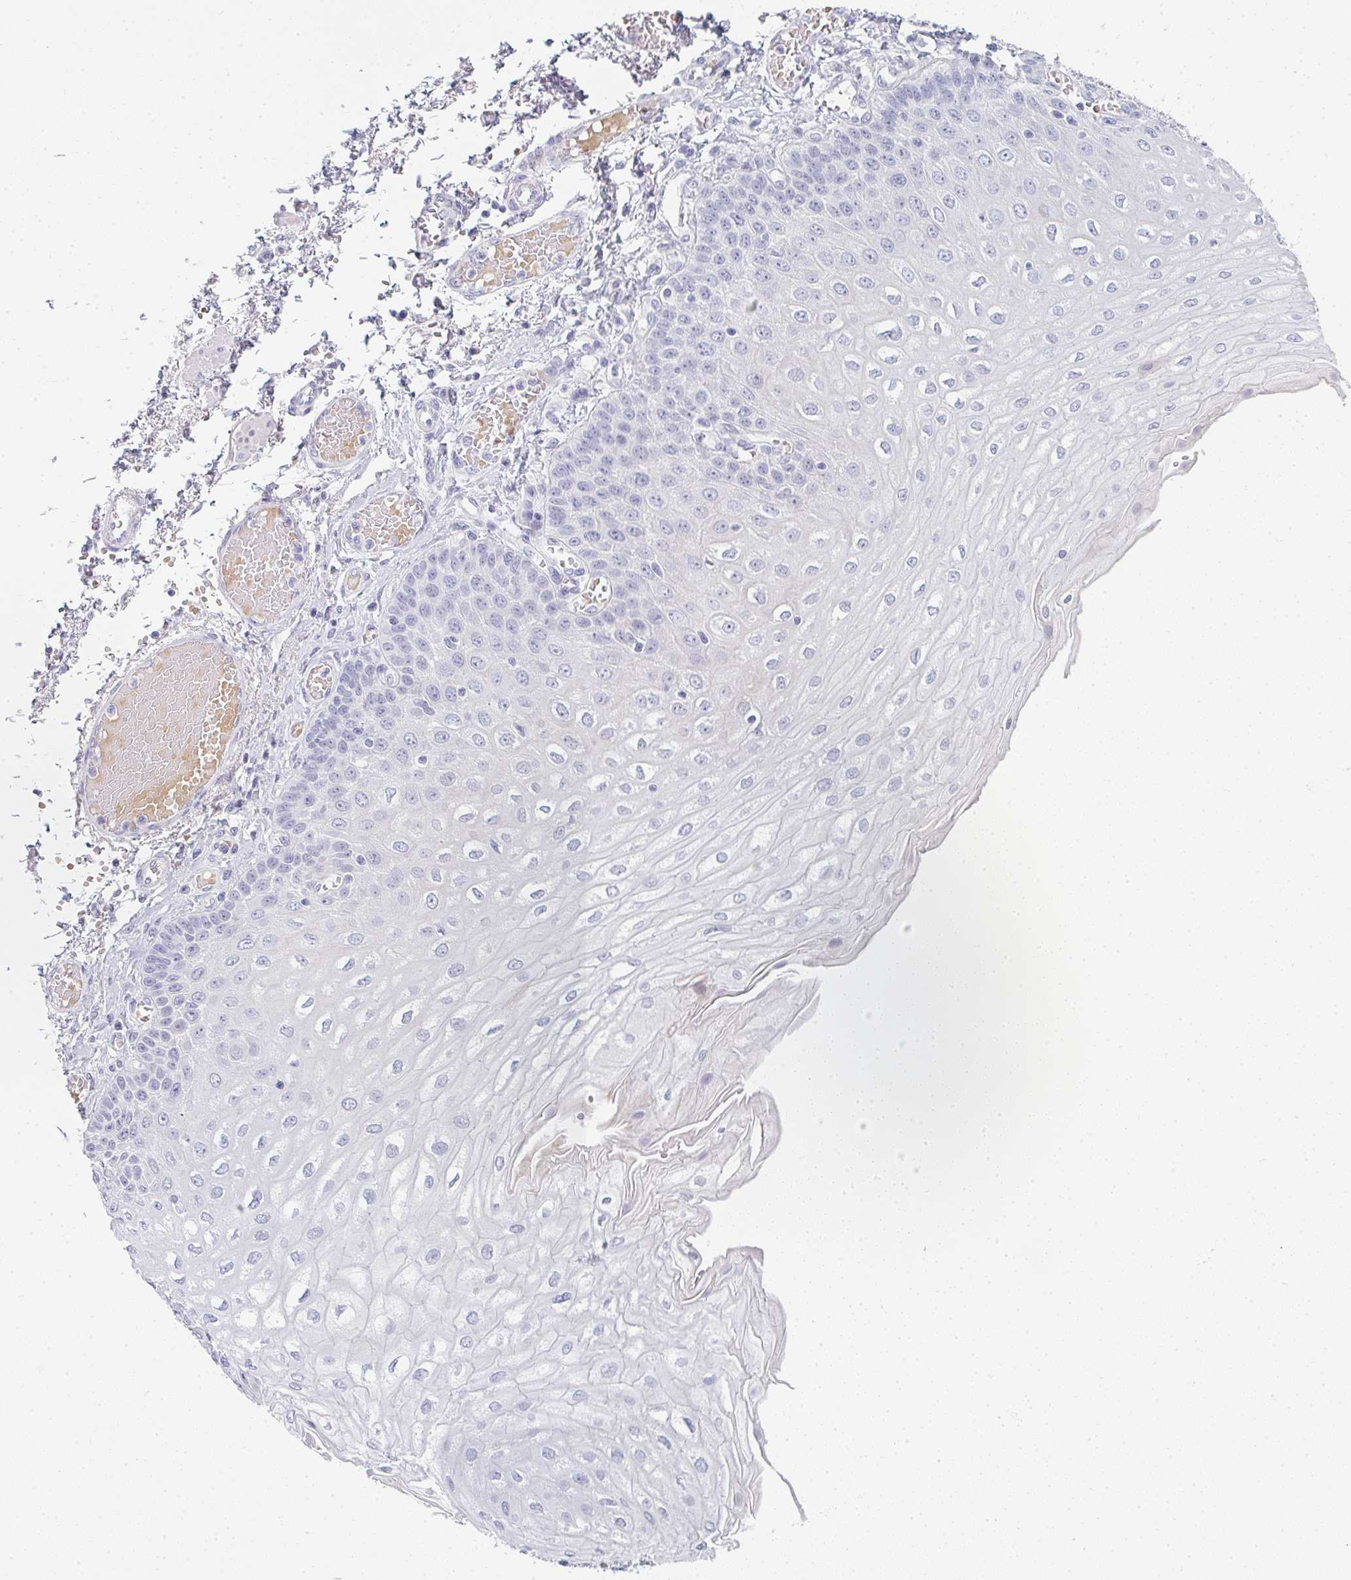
{"staining": {"intensity": "moderate", "quantity": "<25%", "location": "cytoplasmic/membranous,nuclear"}, "tissue": "esophagus", "cell_type": "Squamous epithelial cells", "image_type": "normal", "snomed": [{"axis": "morphology", "description": "Normal tissue, NOS"}, {"axis": "morphology", "description": "Adenocarcinoma, NOS"}, {"axis": "topography", "description": "Esophagus"}], "caption": "A histopathology image of human esophagus stained for a protein reveals moderate cytoplasmic/membranous,nuclear brown staining in squamous epithelial cells. The protein of interest is shown in brown color, while the nuclei are stained blue.", "gene": "NEU2", "patient": {"sex": "male", "age": 81}}